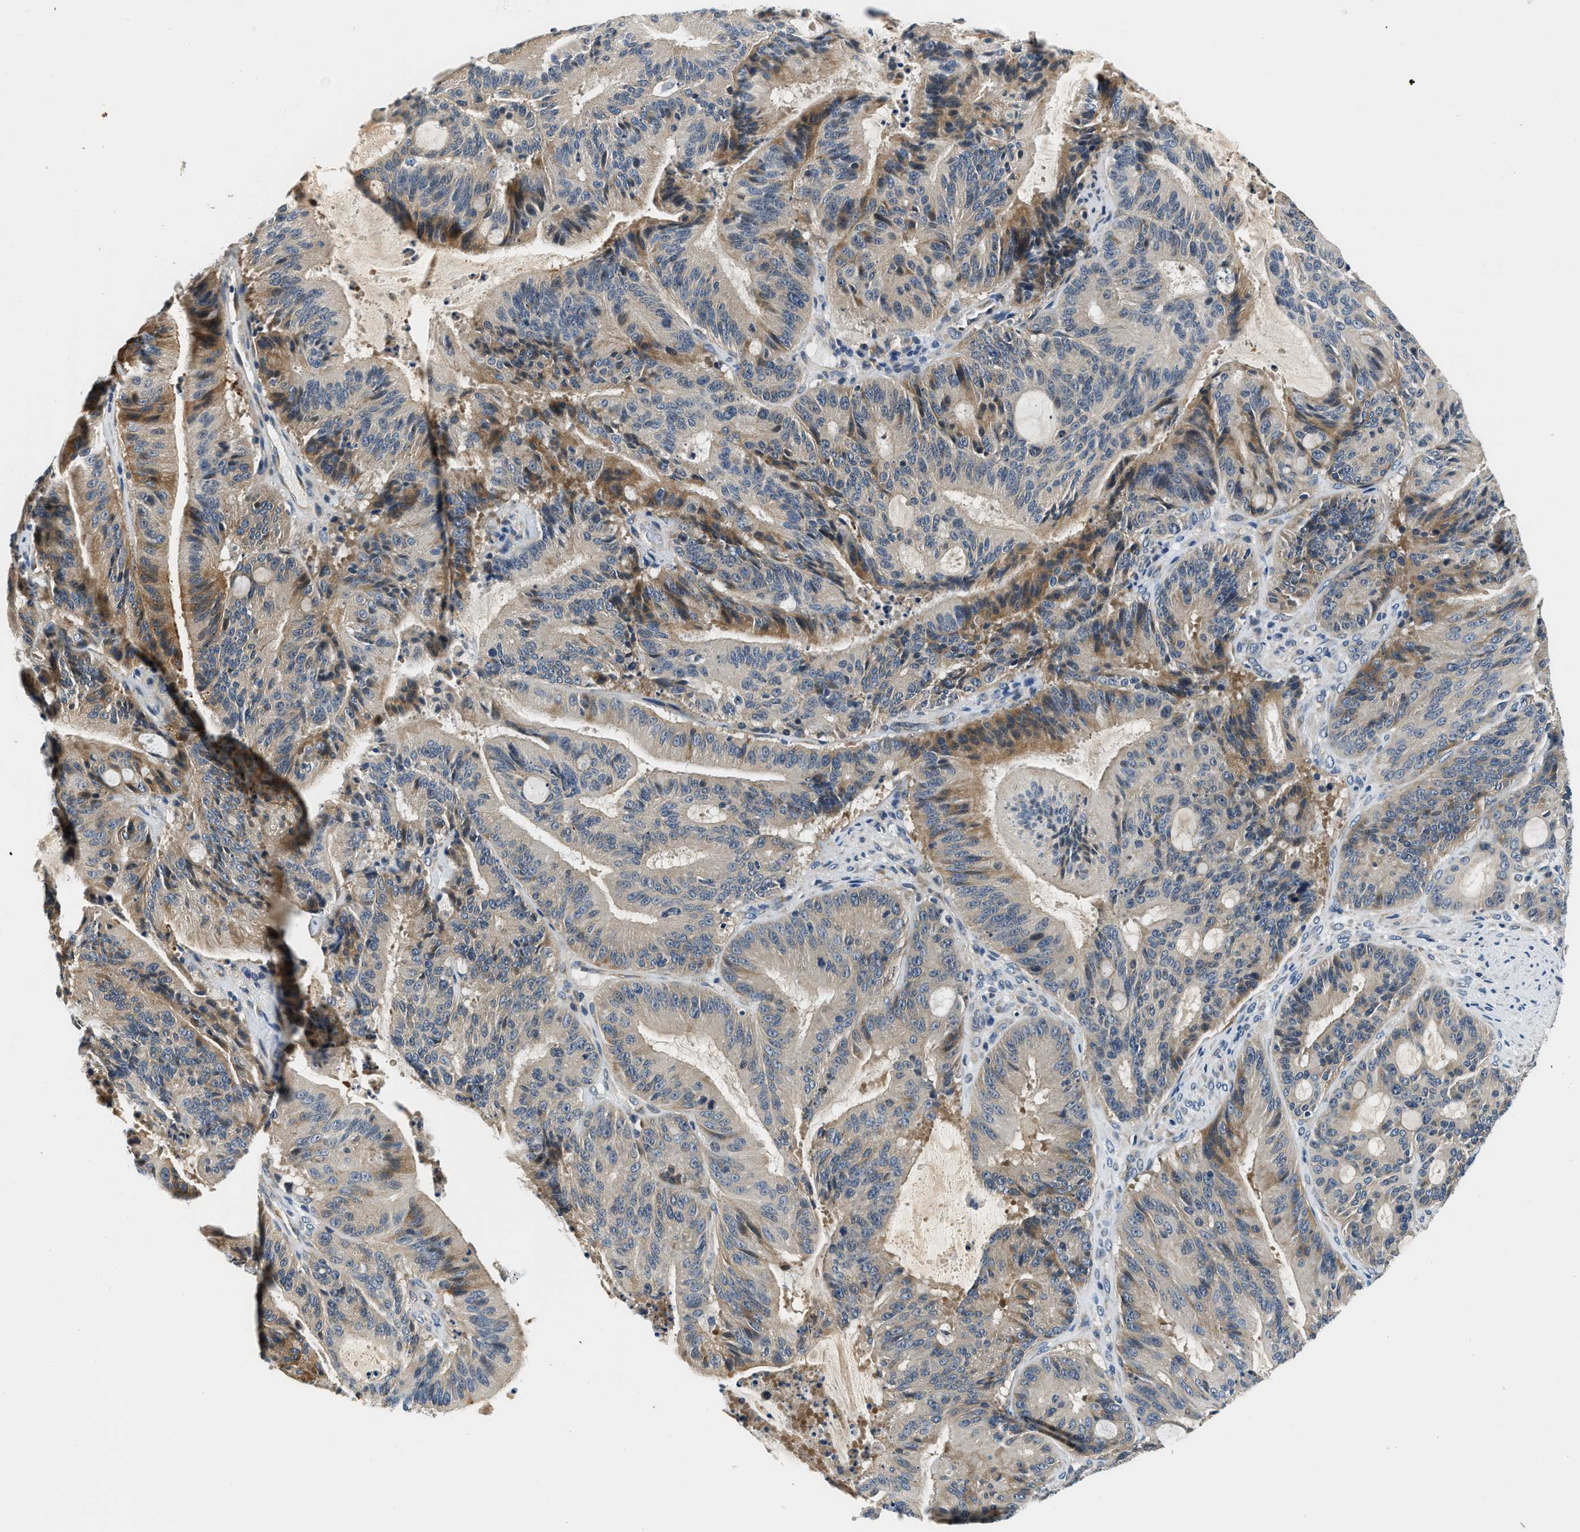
{"staining": {"intensity": "weak", "quantity": "25%-75%", "location": "cytoplasmic/membranous"}, "tissue": "liver cancer", "cell_type": "Tumor cells", "image_type": "cancer", "snomed": [{"axis": "morphology", "description": "Normal tissue, NOS"}, {"axis": "morphology", "description": "Cholangiocarcinoma"}, {"axis": "topography", "description": "Liver"}, {"axis": "topography", "description": "Peripheral nerve tissue"}], "caption": "This photomicrograph demonstrates immunohistochemistry staining of cholangiocarcinoma (liver), with low weak cytoplasmic/membranous expression in approximately 25%-75% of tumor cells.", "gene": "YAE1", "patient": {"sex": "female", "age": 73}}